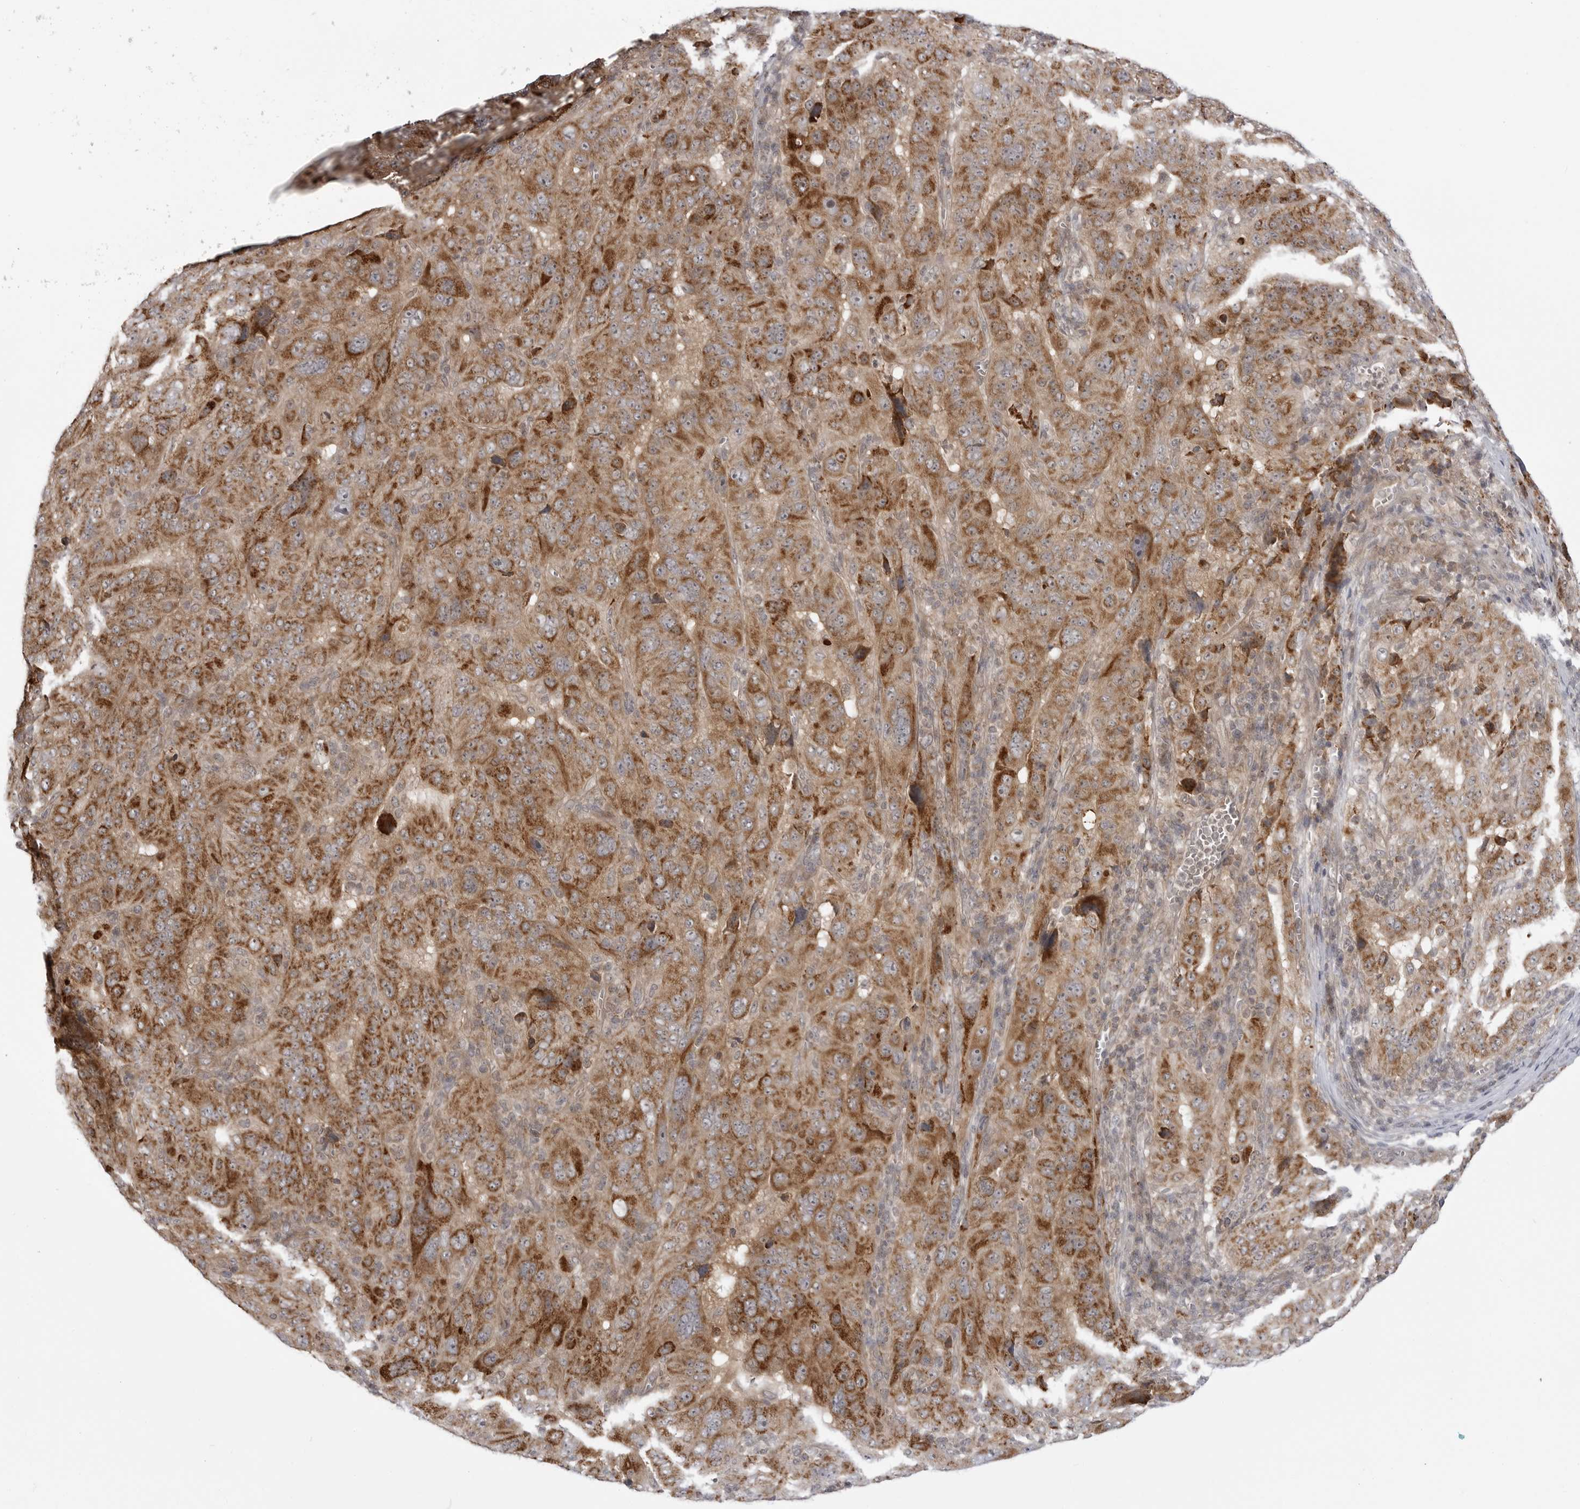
{"staining": {"intensity": "strong", "quantity": "25%-75%", "location": "cytoplasmic/membranous"}, "tissue": "pancreatic cancer", "cell_type": "Tumor cells", "image_type": "cancer", "snomed": [{"axis": "morphology", "description": "Adenocarcinoma, NOS"}, {"axis": "topography", "description": "Pancreas"}], "caption": "A brown stain shows strong cytoplasmic/membranous staining of a protein in adenocarcinoma (pancreatic) tumor cells.", "gene": "CCDC18", "patient": {"sex": "male", "age": 63}}